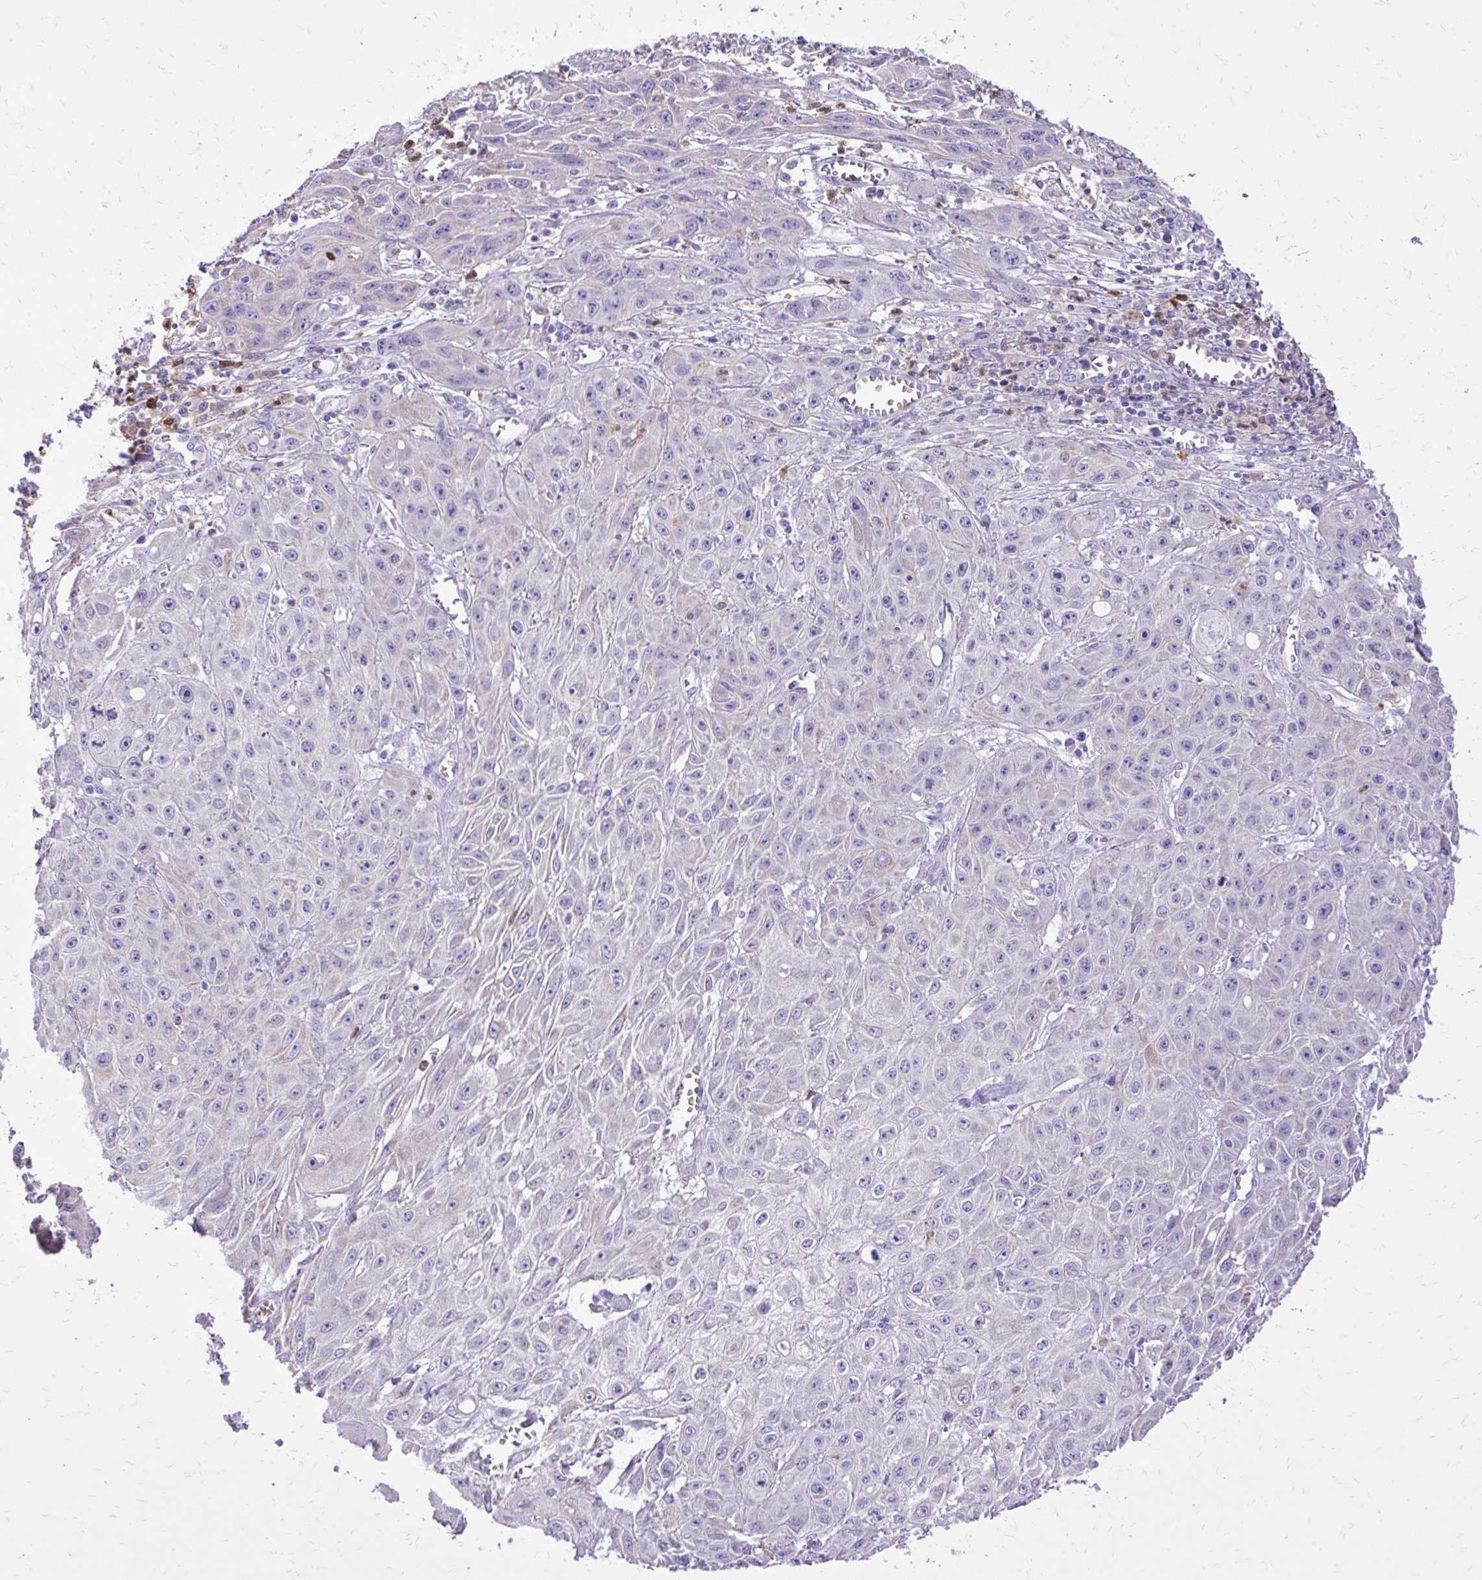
{"staining": {"intensity": "negative", "quantity": "none", "location": "none"}, "tissue": "skin cancer", "cell_type": "Tumor cells", "image_type": "cancer", "snomed": [{"axis": "morphology", "description": "Squamous cell carcinoma, NOS"}, {"axis": "topography", "description": "Skin"}, {"axis": "topography", "description": "Vulva"}], "caption": "High power microscopy image of an immunohistochemistry (IHC) image of skin squamous cell carcinoma, revealing no significant positivity in tumor cells.", "gene": "CAT", "patient": {"sex": "female", "age": 71}}